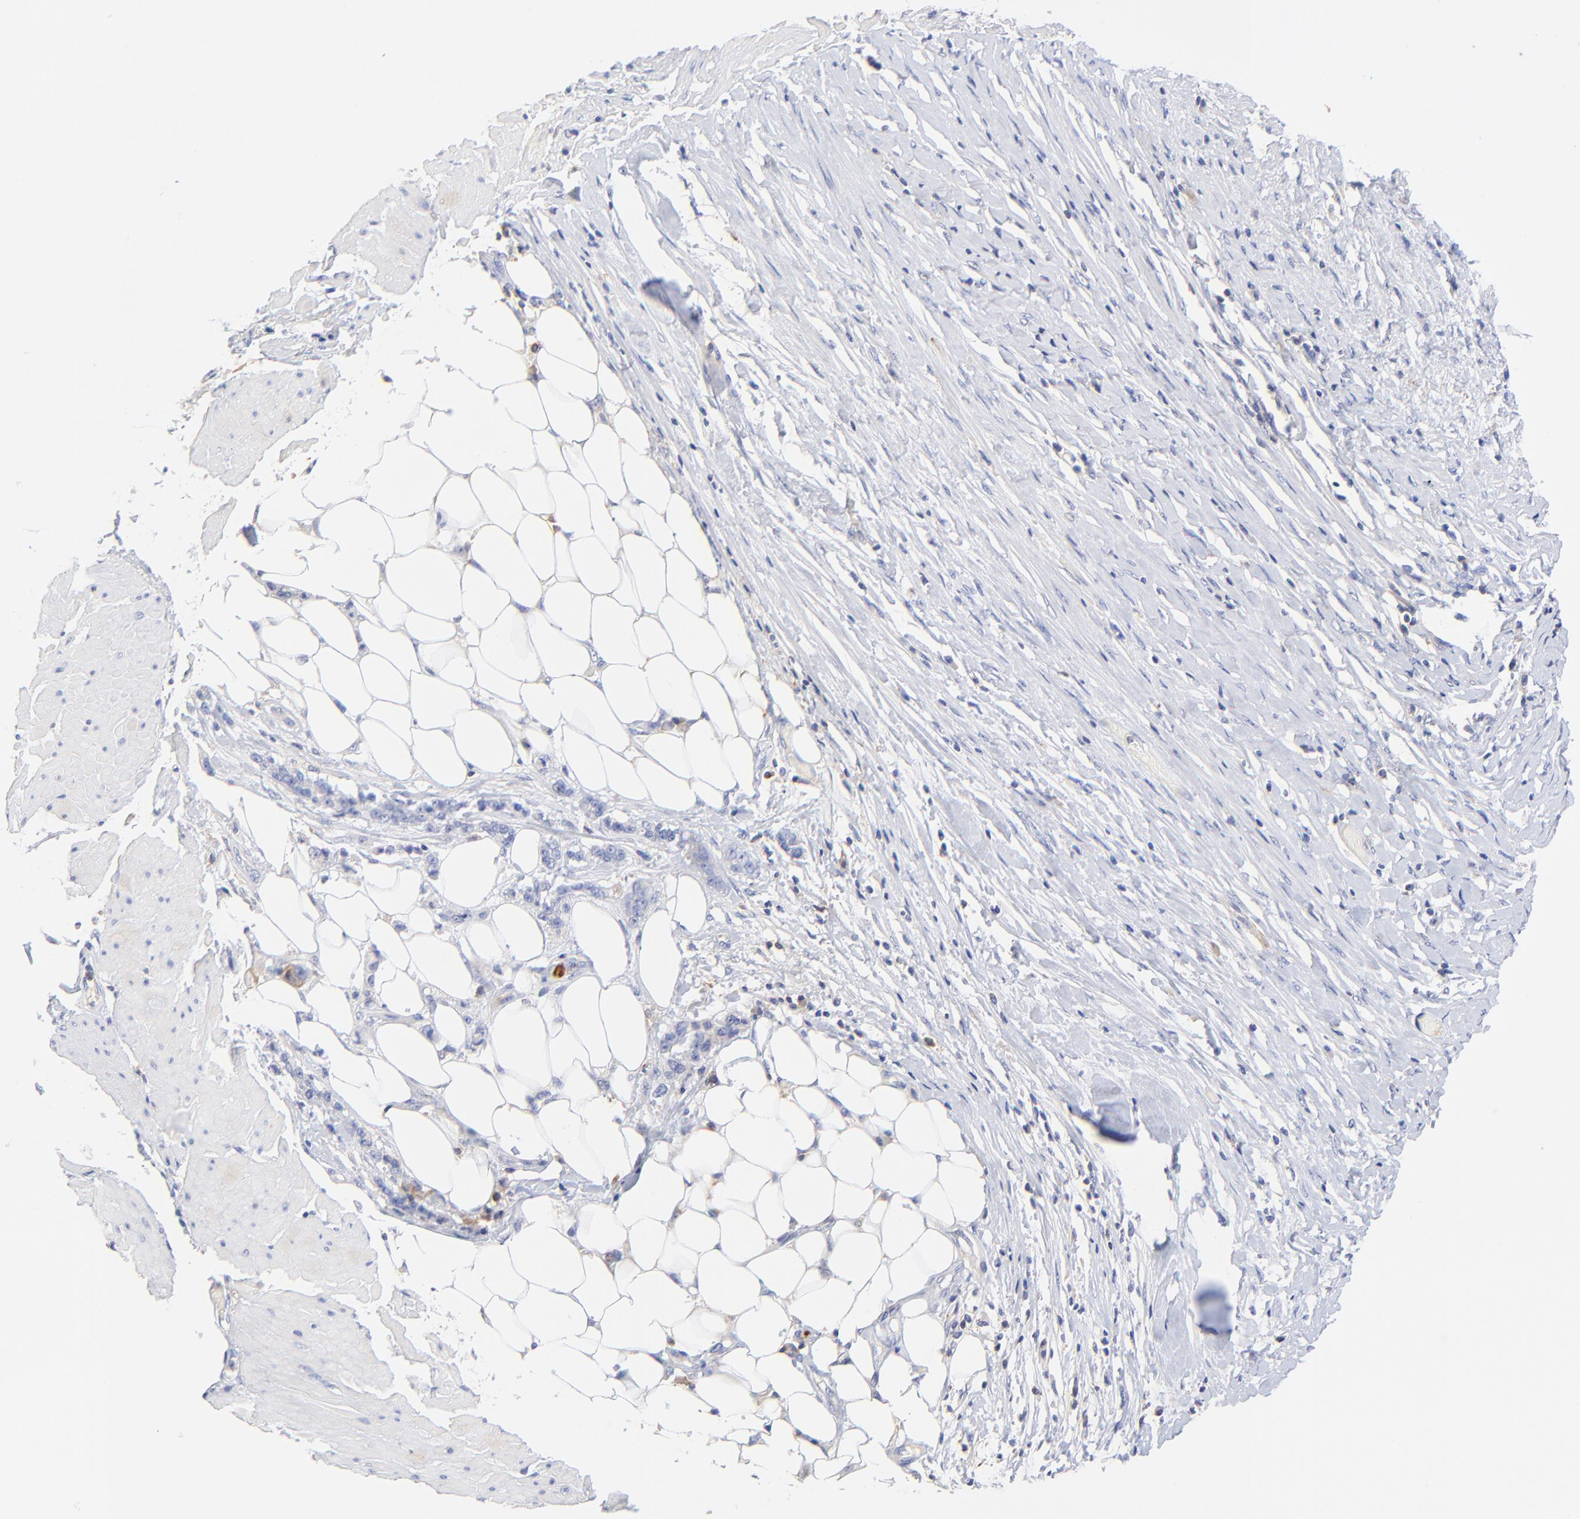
{"staining": {"intensity": "negative", "quantity": "none", "location": "none"}, "tissue": "stomach cancer", "cell_type": "Tumor cells", "image_type": "cancer", "snomed": [{"axis": "morphology", "description": "Adenocarcinoma, NOS"}, {"axis": "topography", "description": "Stomach, lower"}], "caption": "This is a histopathology image of IHC staining of stomach cancer (adenocarcinoma), which shows no staining in tumor cells. Brightfield microscopy of IHC stained with DAB (brown) and hematoxylin (blue), captured at high magnification.", "gene": "MDGA2", "patient": {"sex": "male", "age": 88}}